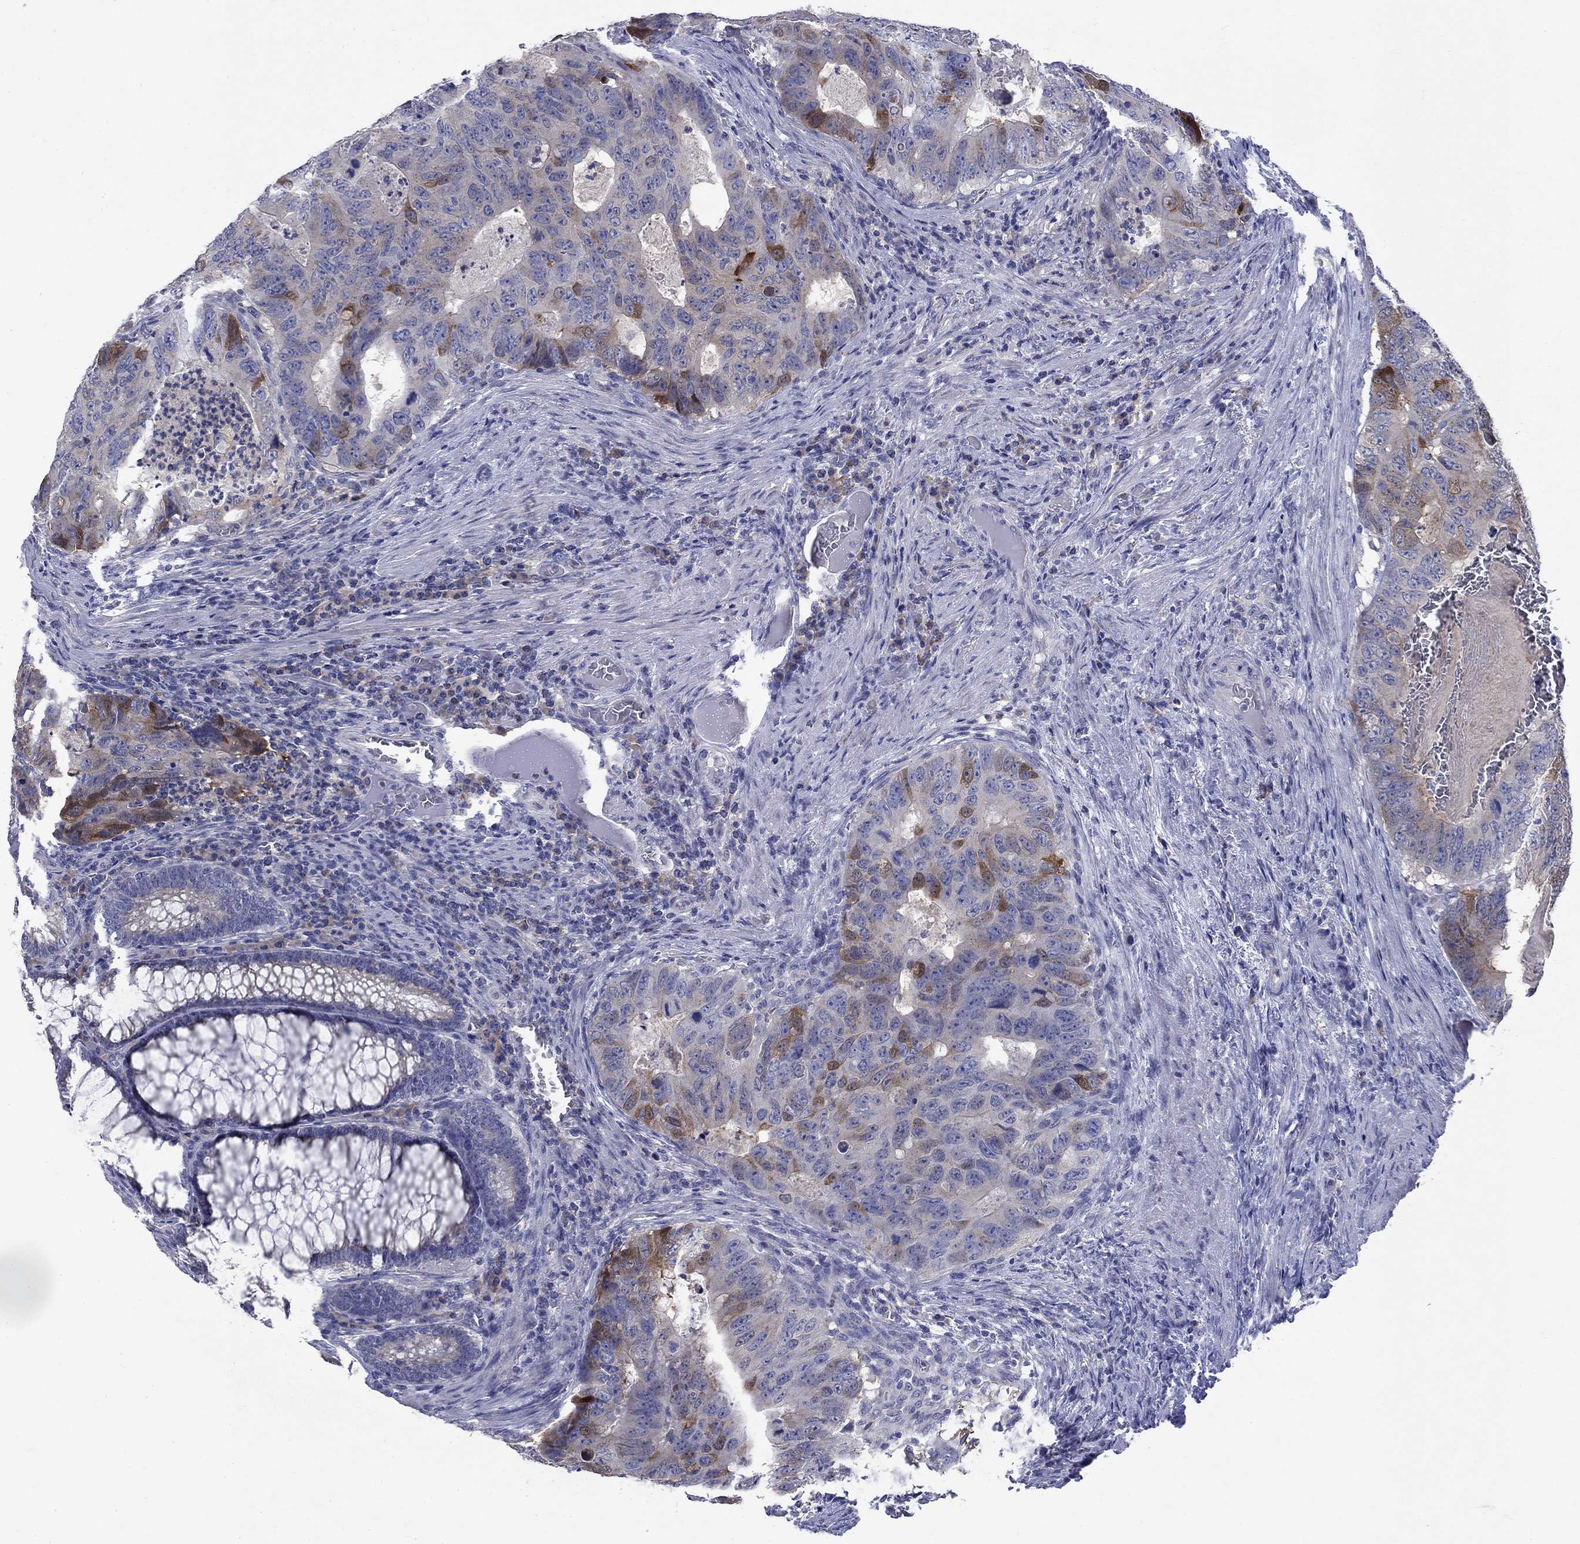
{"staining": {"intensity": "moderate", "quantity": "<25%", "location": "cytoplasmic/membranous"}, "tissue": "colorectal cancer", "cell_type": "Tumor cells", "image_type": "cancer", "snomed": [{"axis": "morphology", "description": "Adenocarcinoma, NOS"}, {"axis": "topography", "description": "Colon"}], "caption": "Immunohistochemical staining of colorectal adenocarcinoma displays moderate cytoplasmic/membranous protein expression in about <25% of tumor cells. The staining was performed using DAB (3,3'-diaminobenzidine), with brown indicating positive protein expression. Nuclei are stained blue with hematoxylin.", "gene": "SULT2B1", "patient": {"sex": "male", "age": 79}}